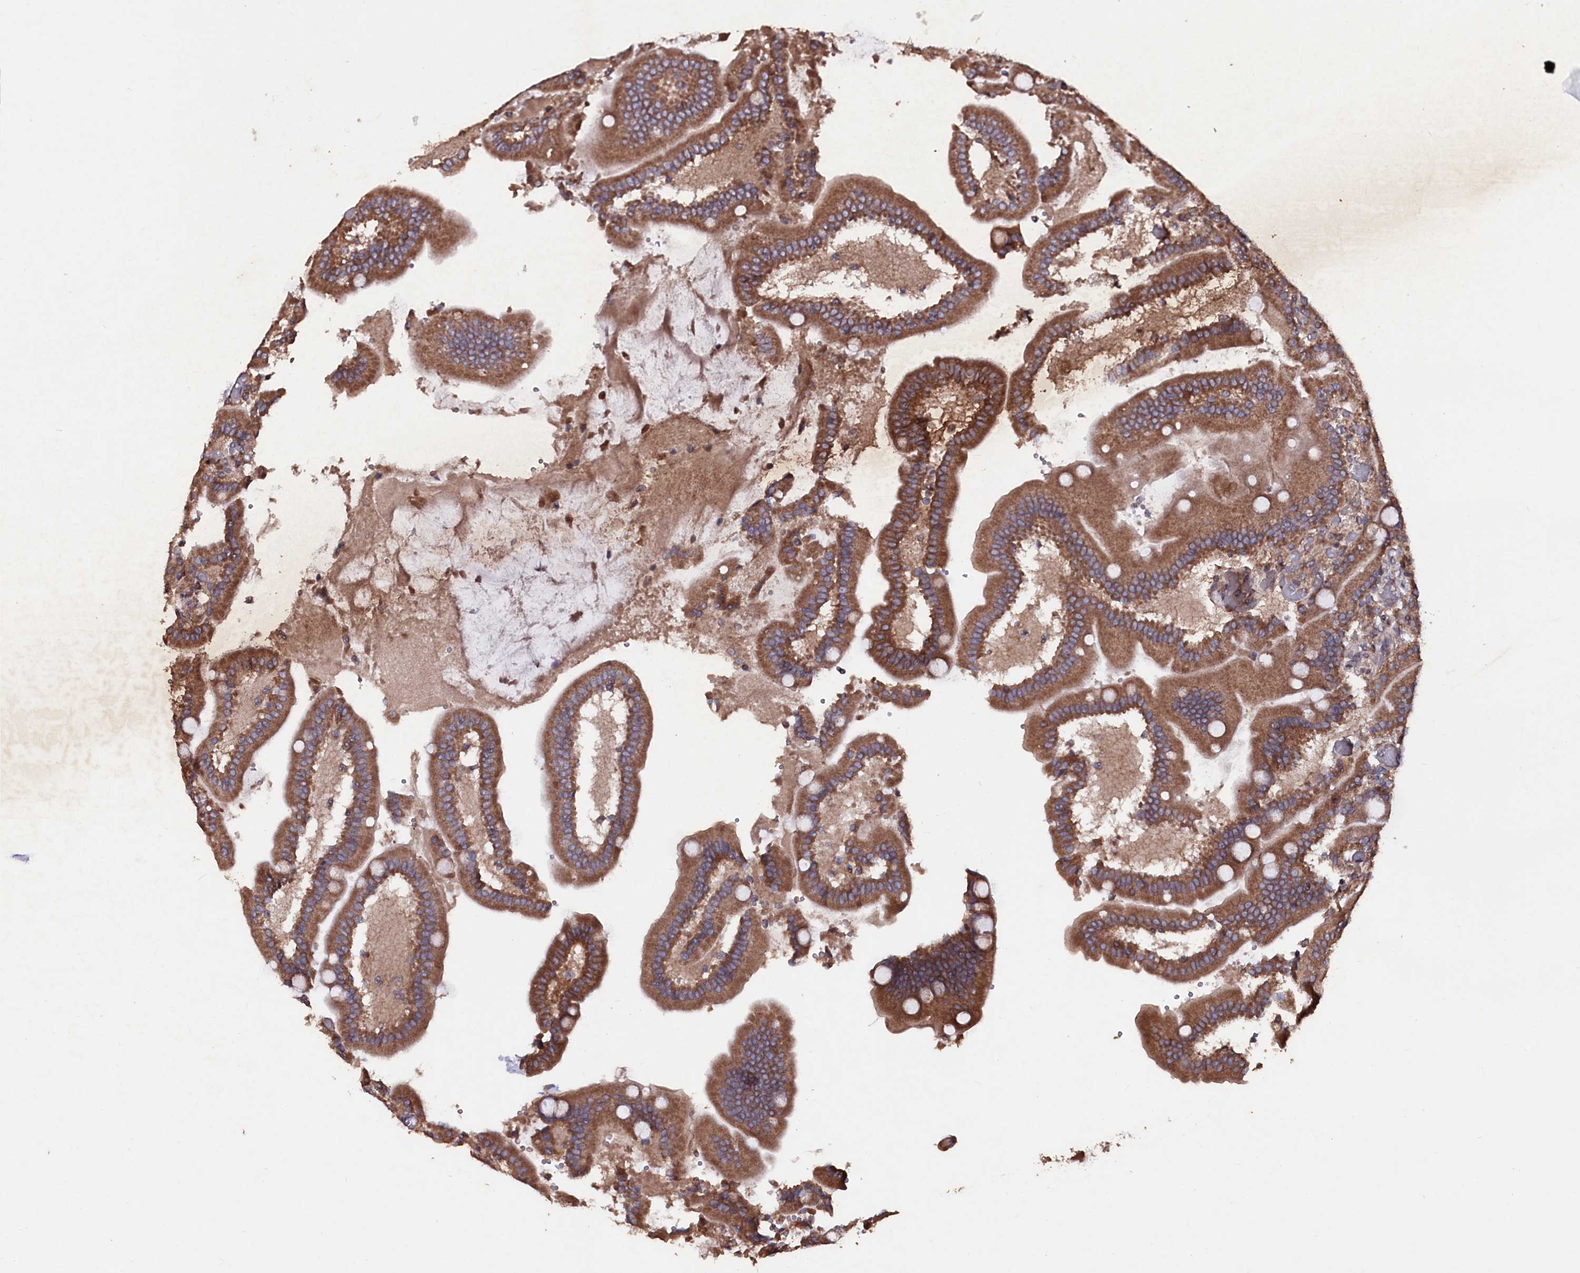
{"staining": {"intensity": "moderate", "quantity": ">75%", "location": "cytoplasmic/membranous"}, "tissue": "duodenum", "cell_type": "Glandular cells", "image_type": "normal", "snomed": [{"axis": "morphology", "description": "Normal tissue, NOS"}, {"axis": "topography", "description": "Duodenum"}], "caption": "A brown stain highlights moderate cytoplasmic/membranous expression of a protein in glandular cells of unremarkable duodenum. (brown staining indicates protein expression, while blue staining denotes nuclei).", "gene": "MYO1H", "patient": {"sex": "female", "age": 62}}